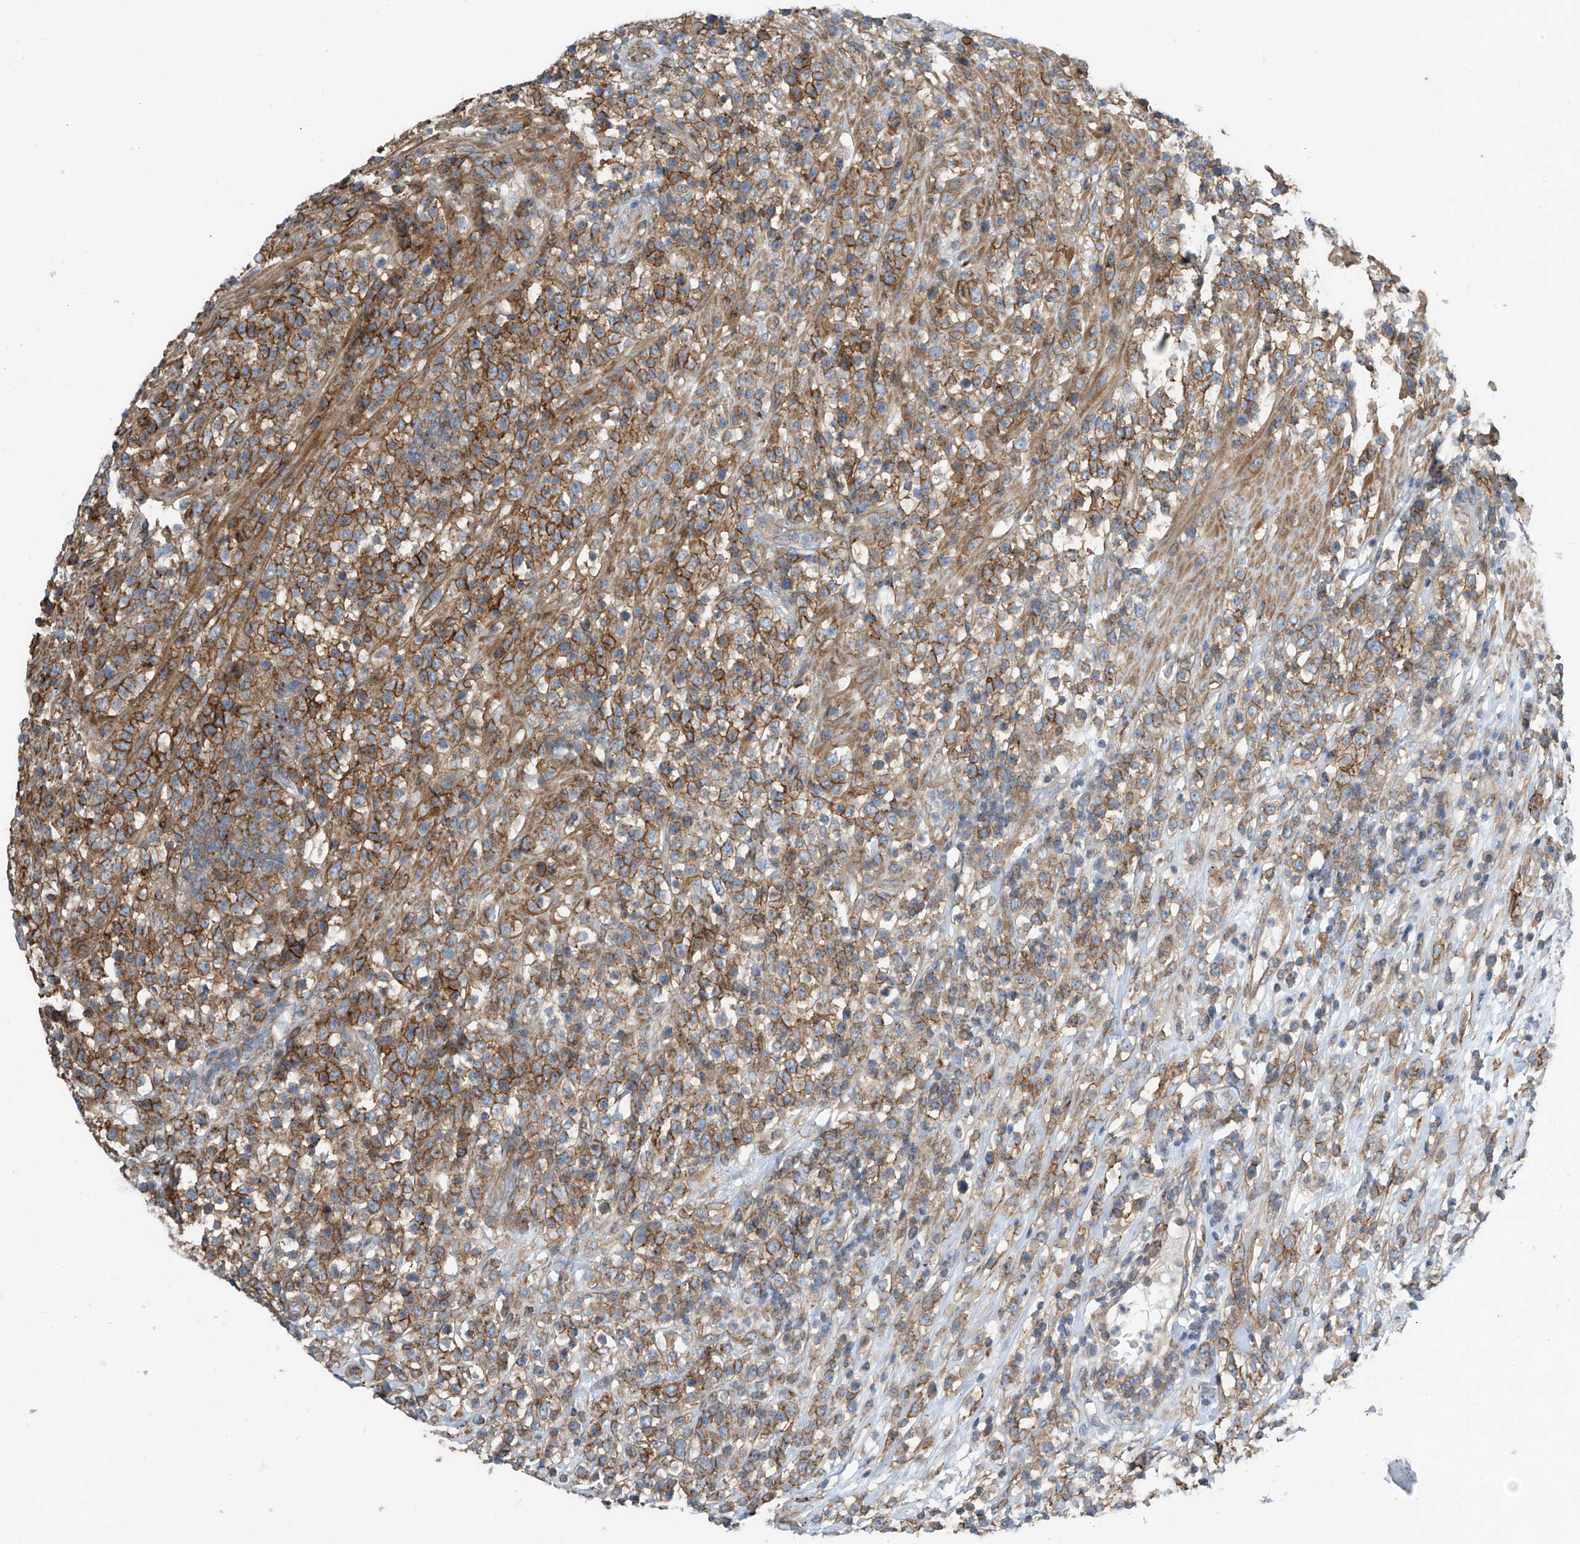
{"staining": {"intensity": "moderate", "quantity": ">75%", "location": "cytoplasmic/membranous"}, "tissue": "lymphoma", "cell_type": "Tumor cells", "image_type": "cancer", "snomed": [{"axis": "morphology", "description": "Malignant lymphoma, non-Hodgkin's type, High grade"}, {"axis": "topography", "description": "Colon"}], "caption": "Protein expression analysis of human lymphoma reveals moderate cytoplasmic/membranous expression in about >75% of tumor cells. (Stains: DAB (3,3'-diaminobenzidine) in brown, nuclei in blue, Microscopy: brightfield microscopy at high magnification).", "gene": "SLC1A5", "patient": {"sex": "female", "age": 53}}